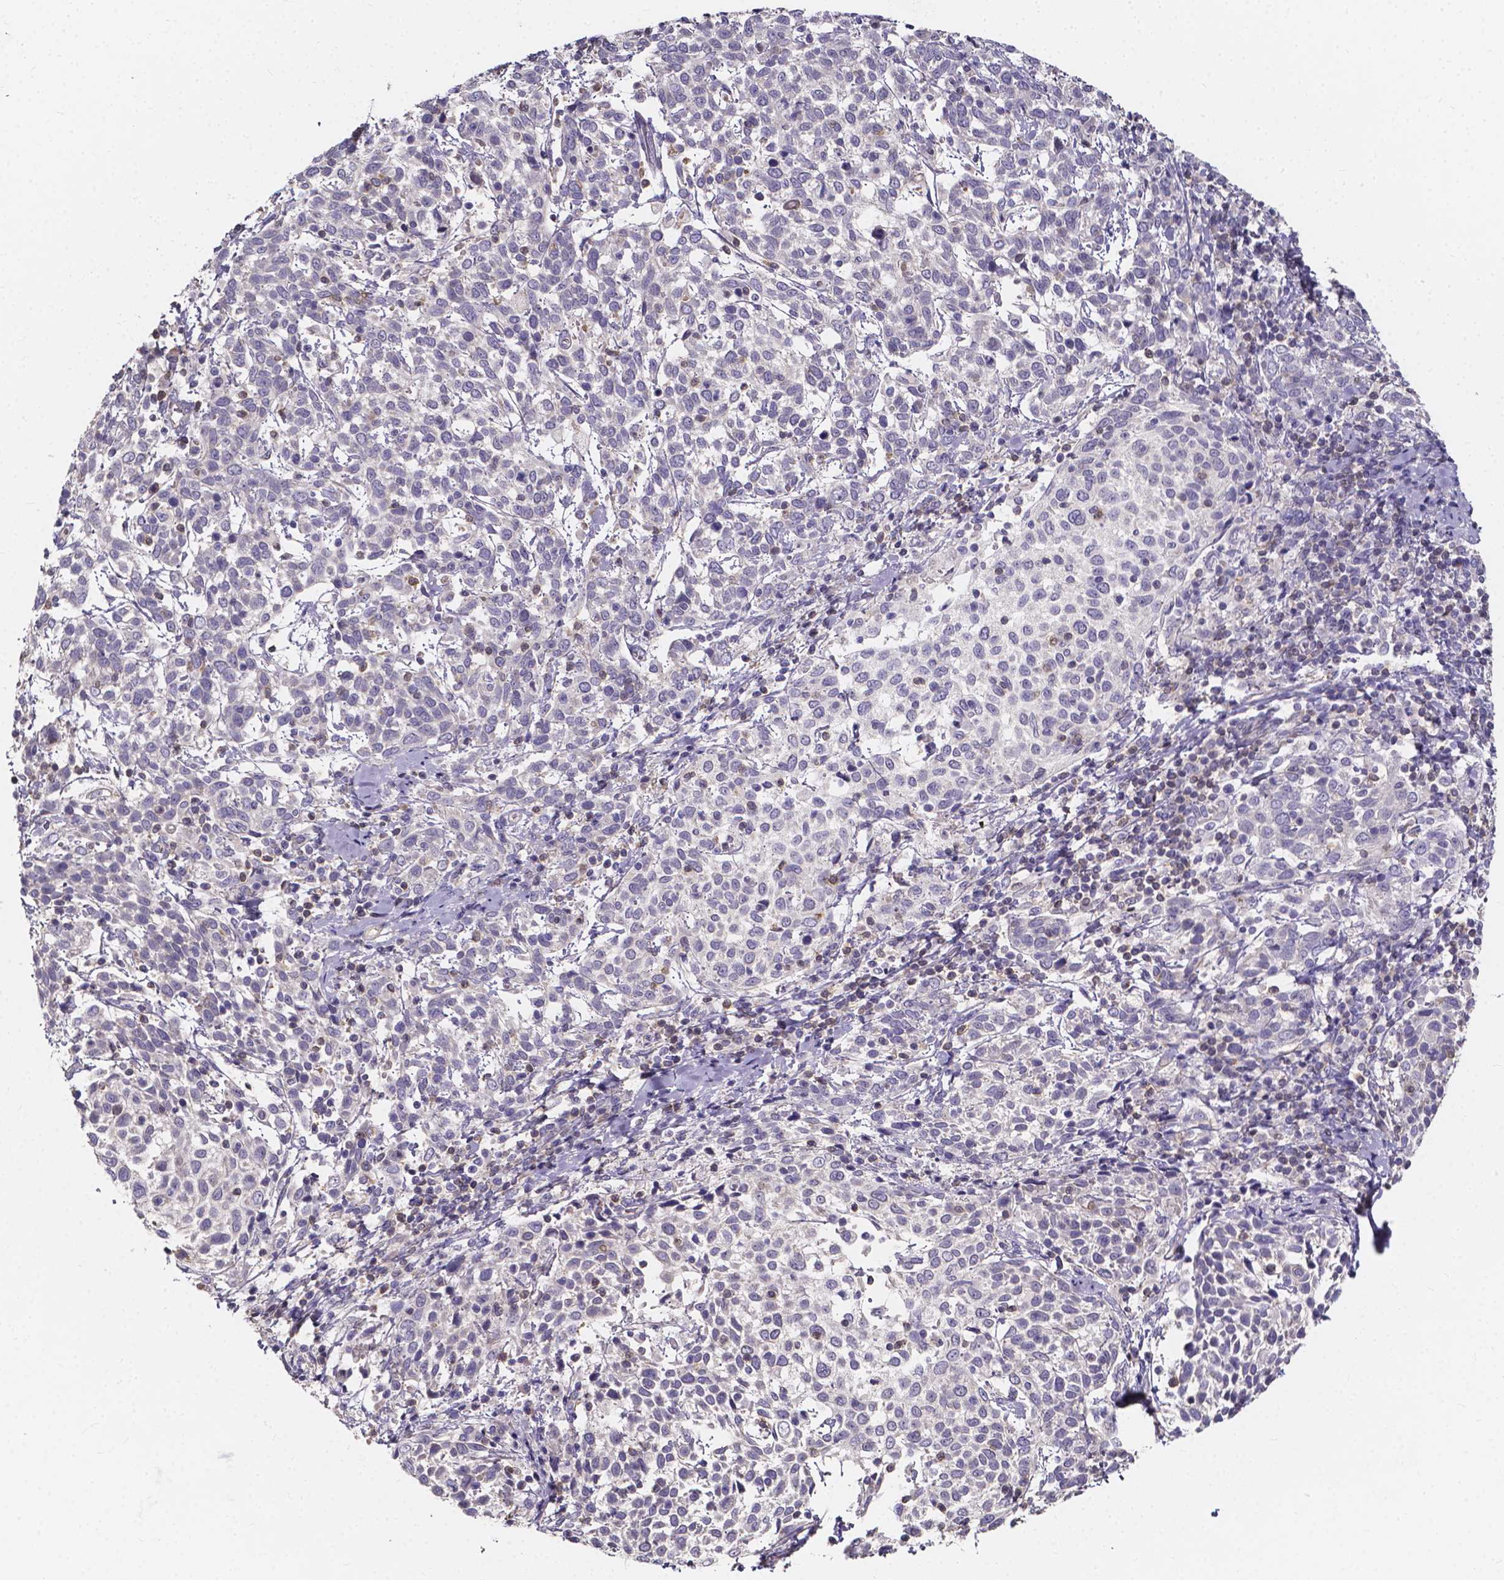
{"staining": {"intensity": "negative", "quantity": "none", "location": "none"}, "tissue": "cervical cancer", "cell_type": "Tumor cells", "image_type": "cancer", "snomed": [{"axis": "morphology", "description": "Squamous cell carcinoma, NOS"}, {"axis": "topography", "description": "Cervix"}], "caption": "Tumor cells show no significant expression in cervical cancer (squamous cell carcinoma).", "gene": "THEMIS", "patient": {"sex": "female", "age": 61}}